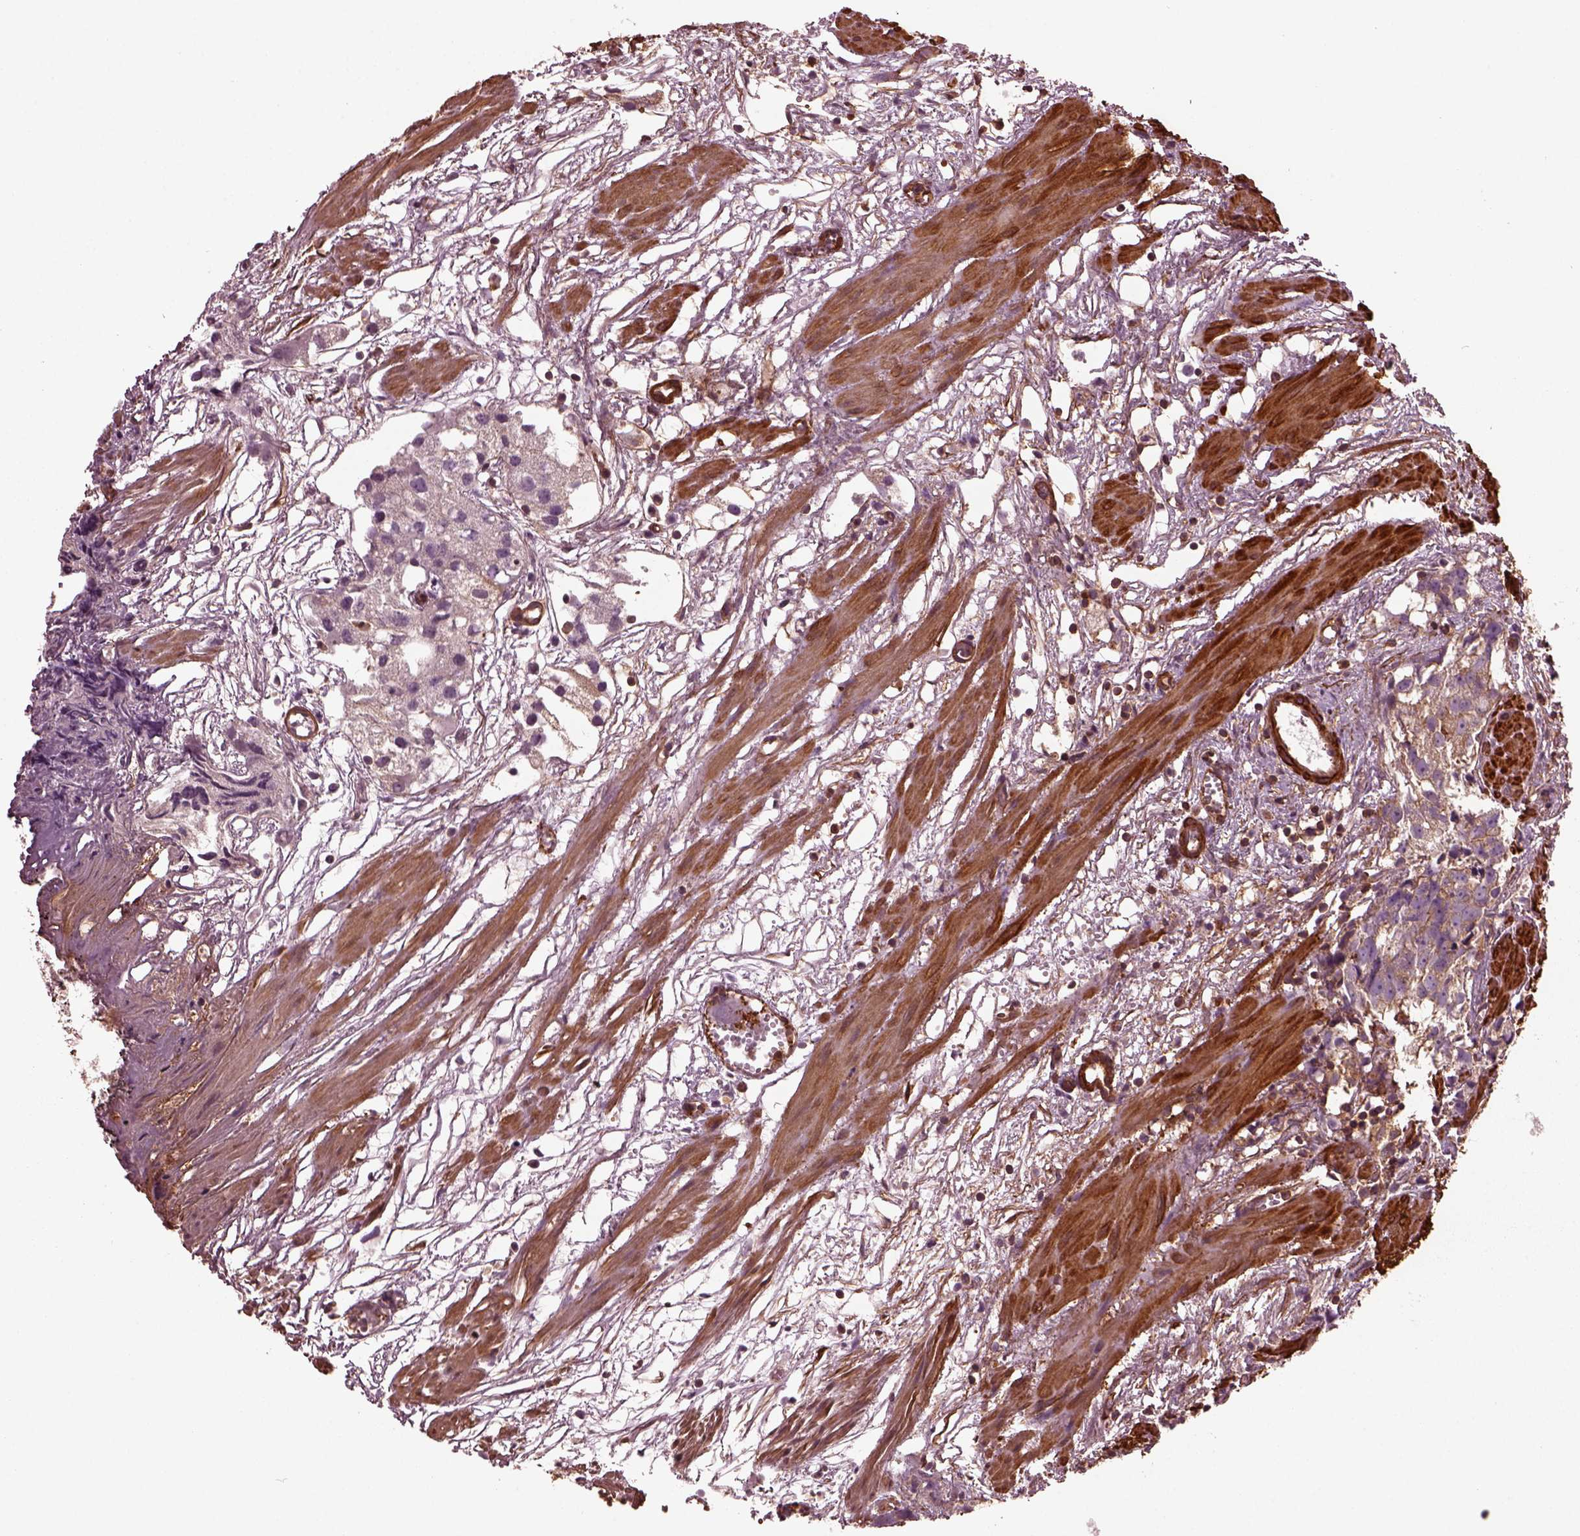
{"staining": {"intensity": "negative", "quantity": "none", "location": "none"}, "tissue": "prostate cancer", "cell_type": "Tumor cells", "image_type": "cancer", "snomed": [{"axis": "morphology", "description": "Adenocarcinoma, High grade"}, {"axis": "topography", "description": "Prostate"}], "caption": "The image reveals no significant positivity in tumor cells of prostate cancer.", "gene": "MYL6", "patient": {"sex": "male", "age": 68}}